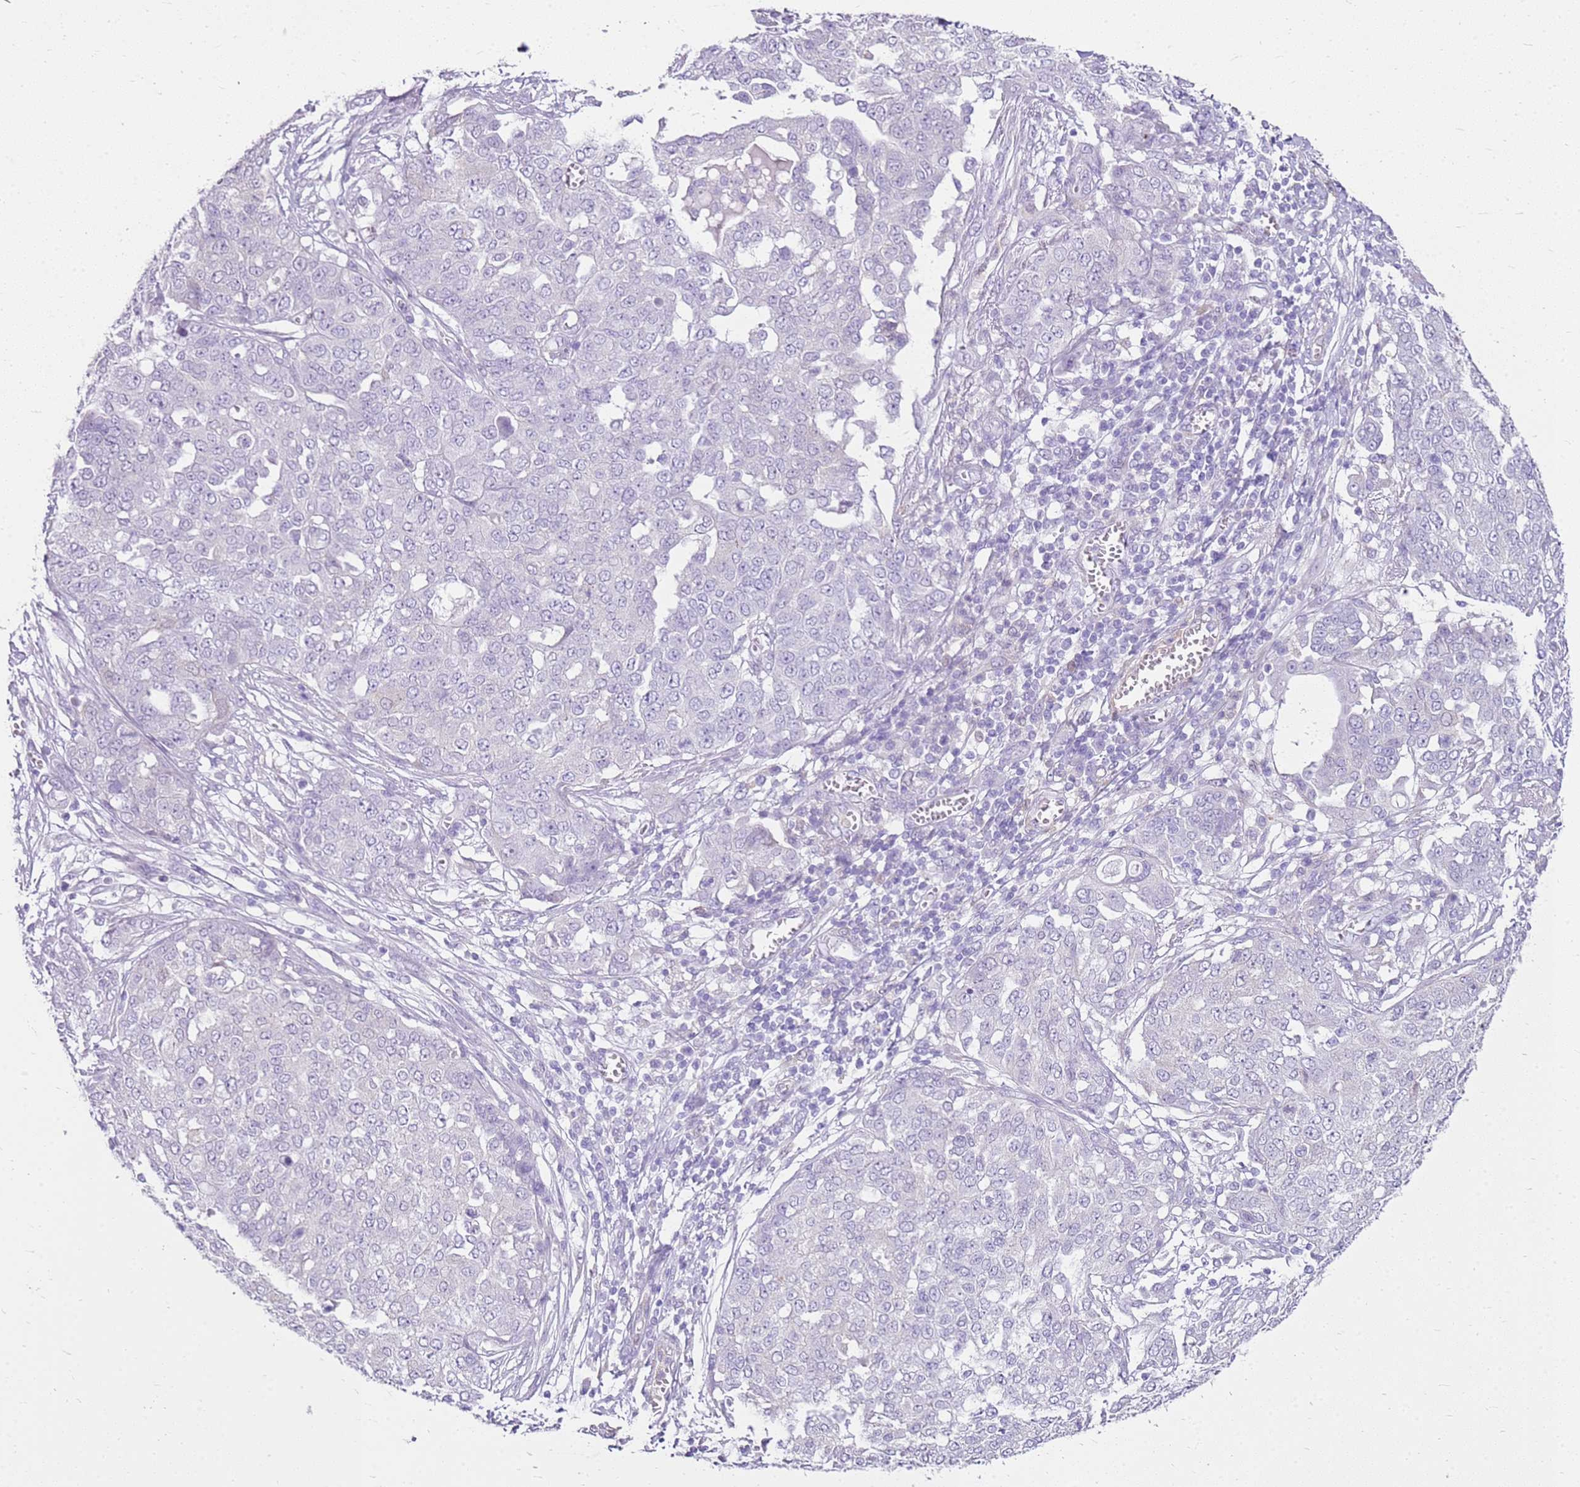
{"staining": {"intensity": "negative", "quantity": "none", "location": "none"}, "tissue": "ovarian cancer", "cell_type": "Tumor cells", "image_type": "cancer", "snomed": [{"axis": "morphology", "description": "Cystadenocarcinoma, serous, NOS"}, {"axis": "topography", "description": "Soft tissue"}, {"axis": "topography", "description": "Ovary"}], "caption": "Ovarian serous cystadenocarcinoma was stained to show a protein in brown. There is no significant expression in tumor cells. (IHC, brightfield microscopy, high magnification).", "gene": "SULT1E1", "patient": {"sex": "female", "age": 57}}